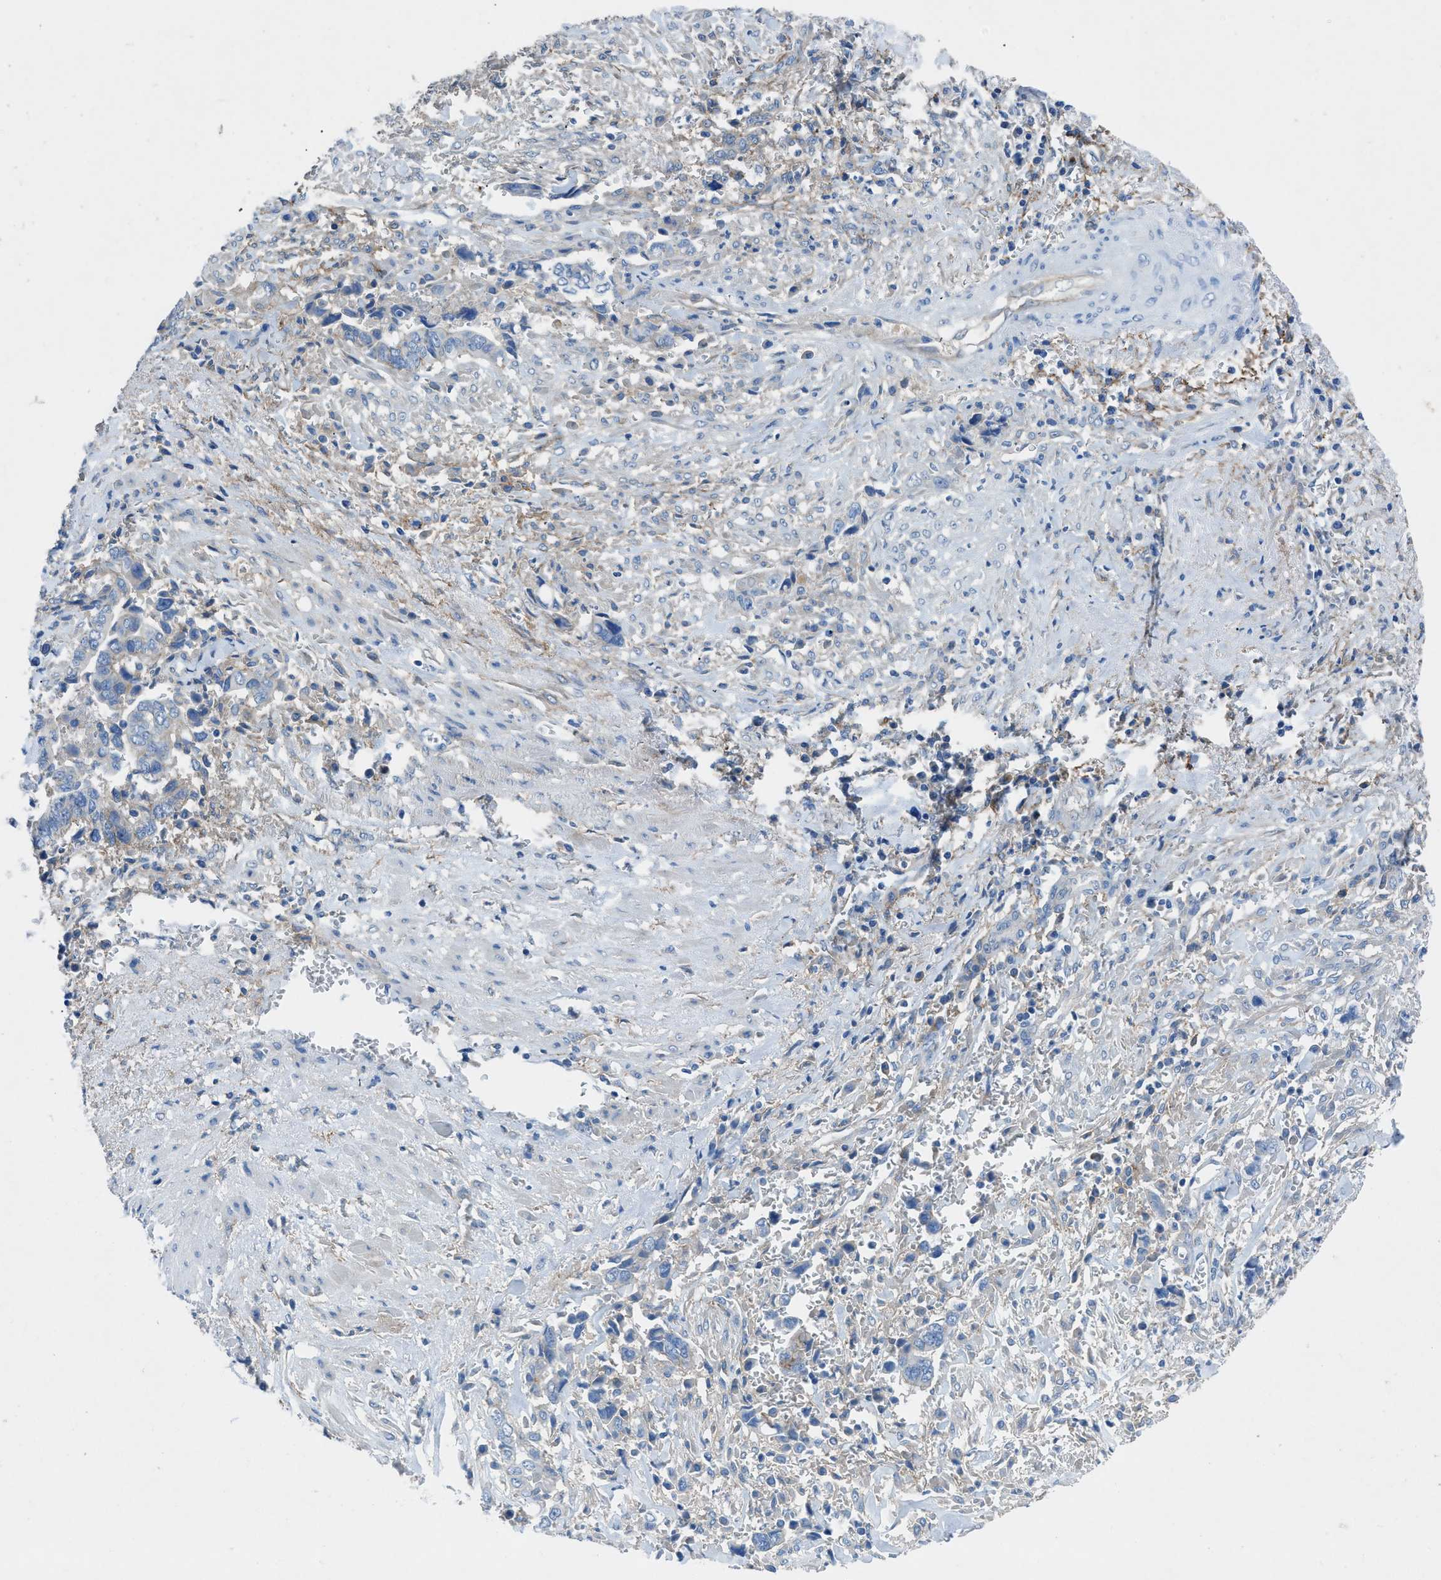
{"staining": {"intensity": "negative", "quantity": "none", "location": "none"}, "tissue": "liver cancer", "cell_type": "Tumor cells", "image_type": "cancer", "snomed": [{"axis": "morphology", "description": "Cholangiocarcinoma"}, {"axis": "topography", "description": "Liver"}], "caption": "The image shows no staining of tumor cells in liver cancer.", "gene": "PTGFRN", "patient": {"sex": "female", "age": 79}}